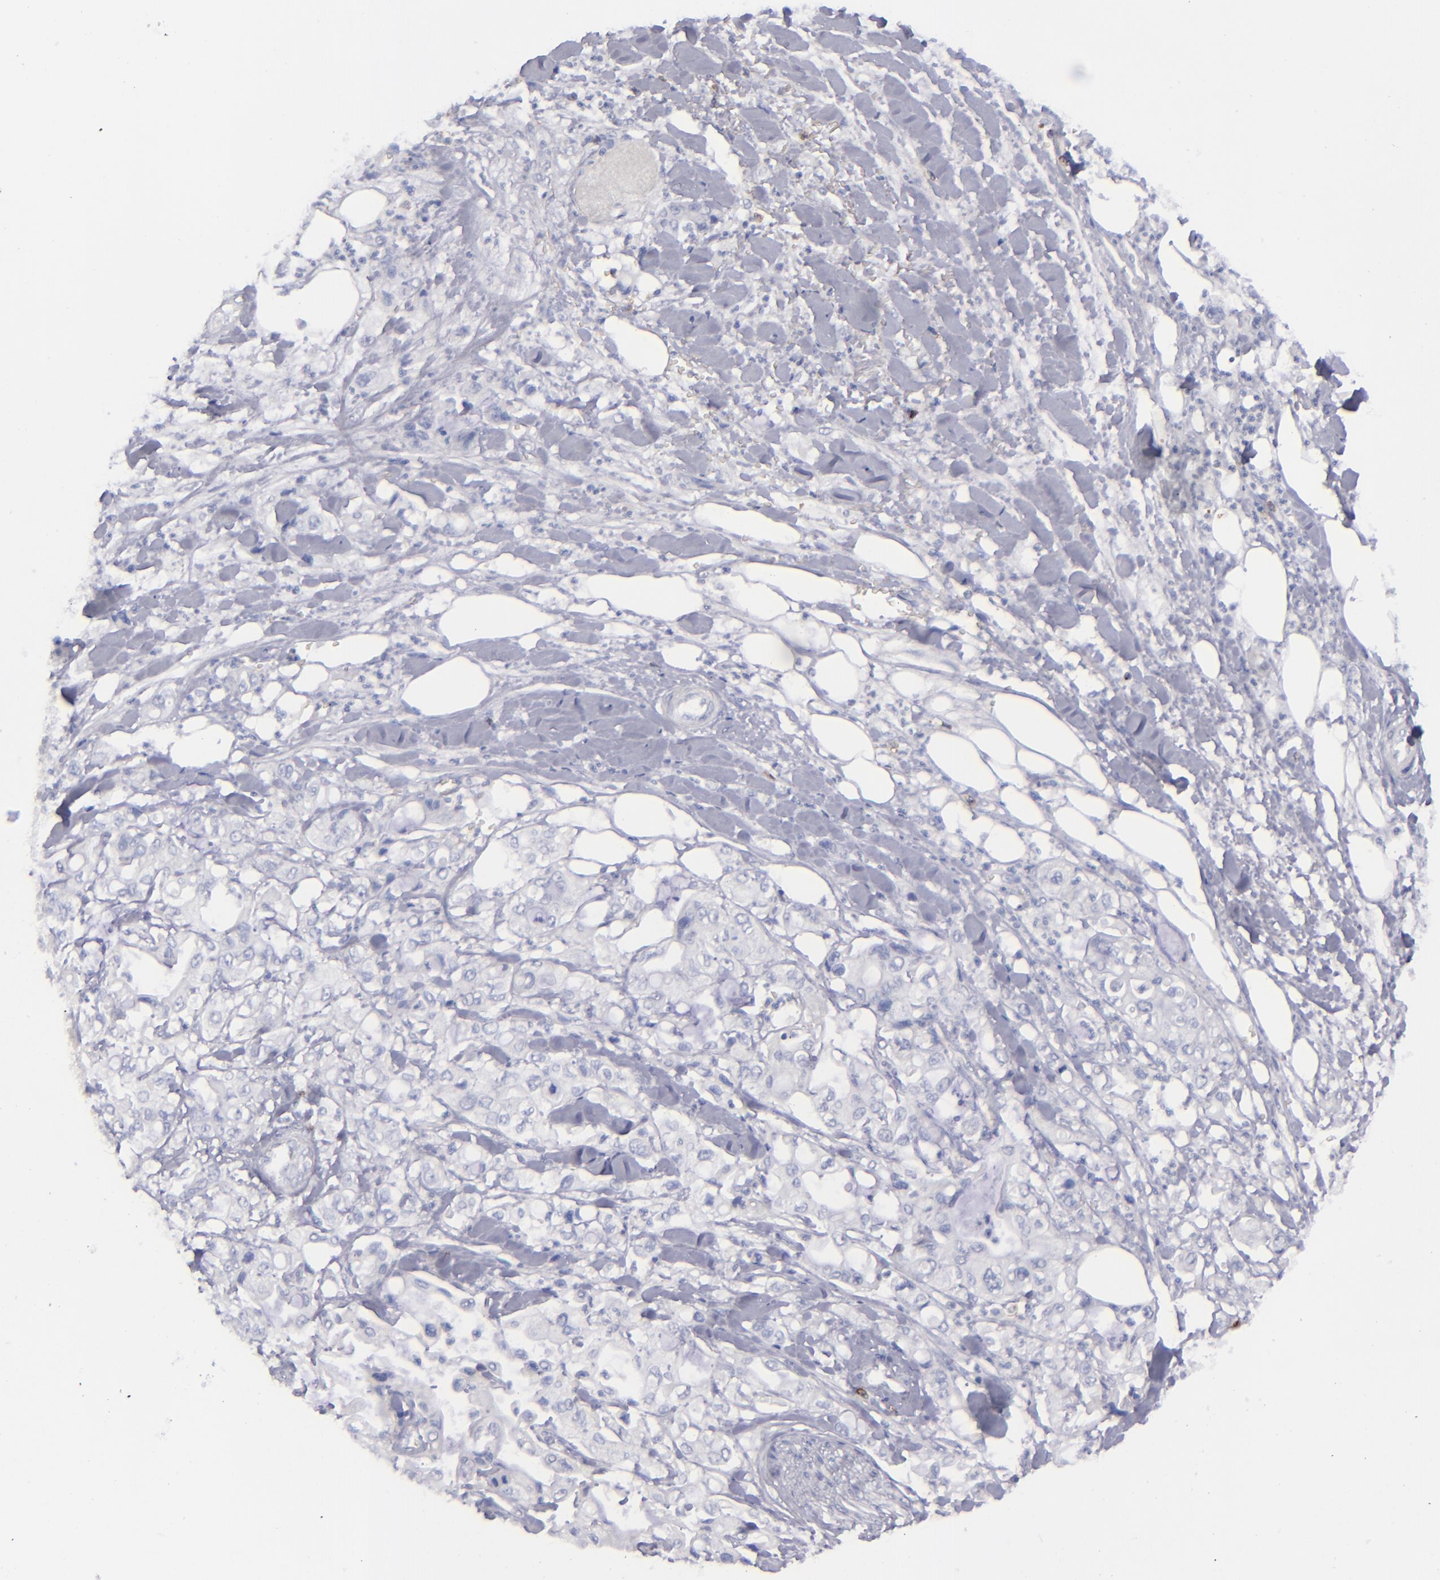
{"staining": {"intensity": "negative", "quantity": "none", "location": "none"}, "tissue": "pancreatic cancer", "cell_type": "Tumor cells", "image_type": "cancer", "snomed": [{"axis": "morphology", "description": "Adenocarcinoma, NOS"}, {"axis": "topography", "description": "Pancreas"}], "caption": "This histopathology image is of pancreatic adenocarcinoma stained with immunohistochemistry to label a protein in brown with the nuclei are counter-stained blue. There is no staining in tumor cells.", "gene": "CD27", "patient": {"sex": "male", "age": 70}}